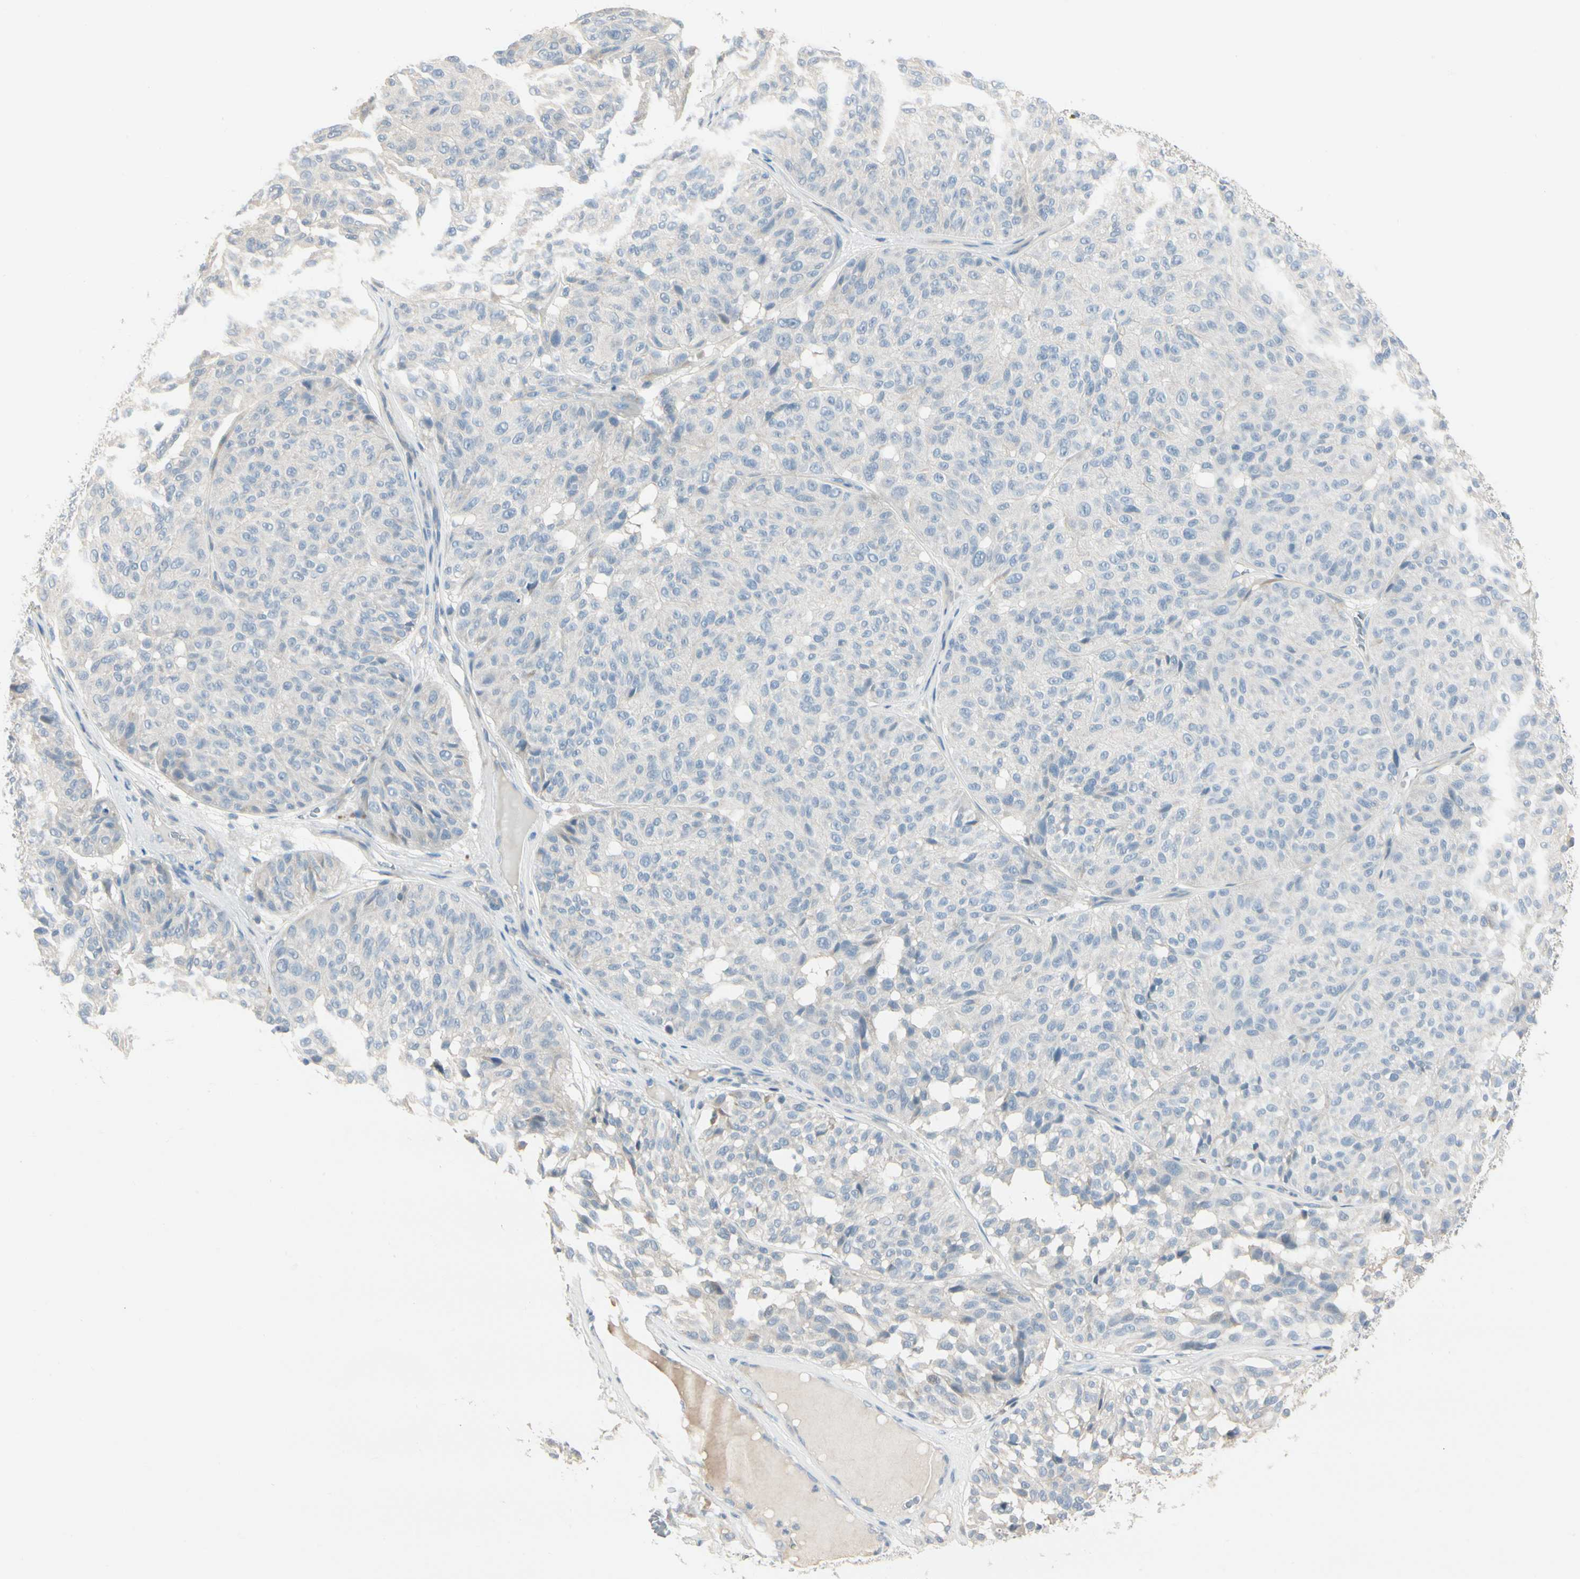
{"staining": {"intensity": "negative", "quantity": "none", "location": "none"}, "tissue": "melanoma", "cell_type": "Tumor cells", "image_type": "cancer", "snomed": [{"axis": "morphology", "description": "Malignant melanoma, NOS"}, {"axis": "topography", "description": "Skin"}], "caption": "IHC of malignant melanoma shows no positivity in tumor cells. (Brightfield microscopy of DAB IHC at high magnification).", "gene": "SPINK4", "patient": {"sex": "female", "age": 46}}